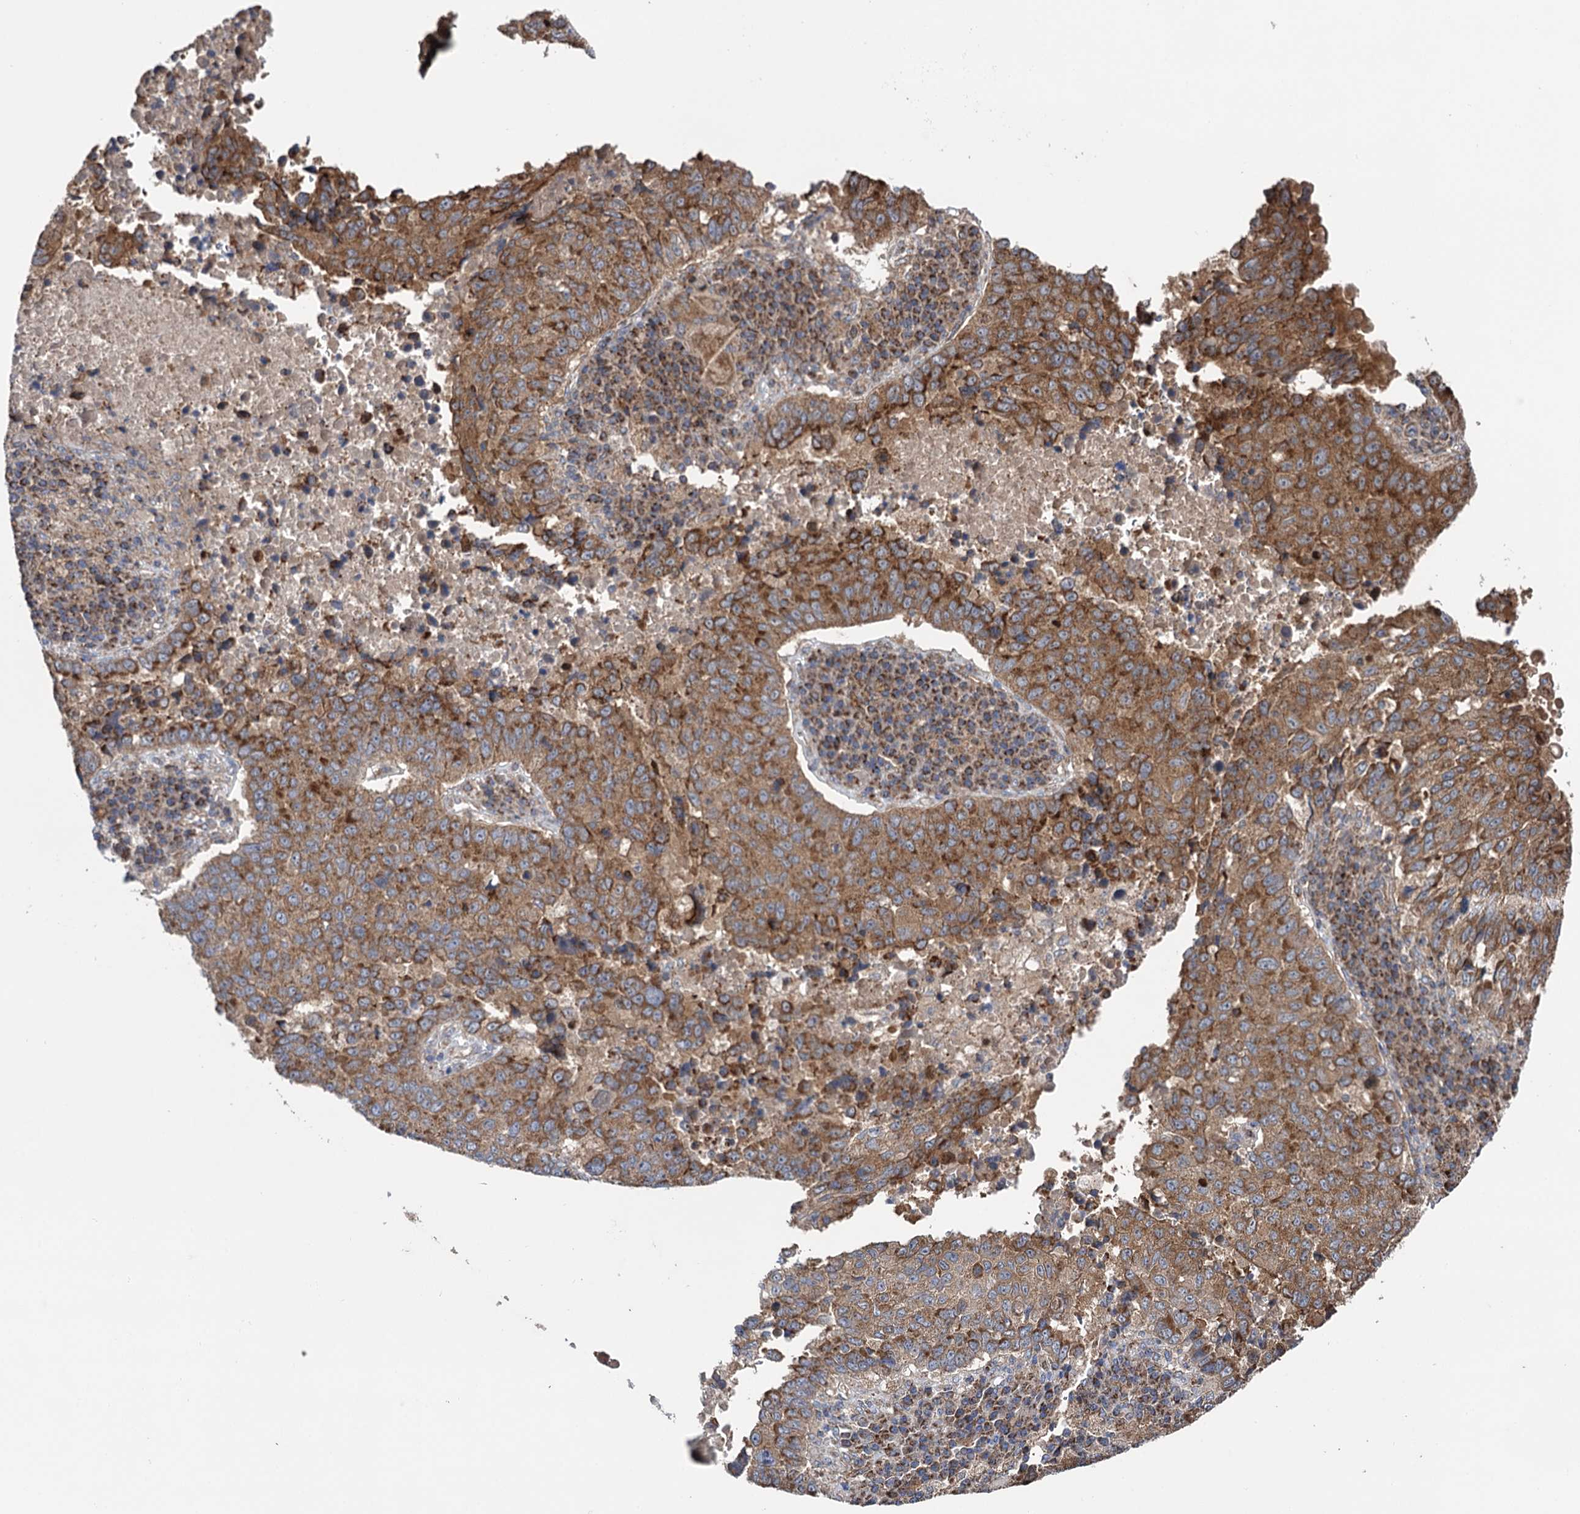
{"staining": {"intensity": "moderate", "quantity": ">75%", "location": "cytoplasmic/membranous"}, "tissue": "lung cancer", "cell_type": "Tumor cells", "image_type": "cancer", "snomed": [{"axis": "morphology", "description": "Squamous cell carcinoma, NOS"}, {"axis": "topography", "description": "Lung"}], "caption": "IHC histopathology image of lung squamous cell carcinoma stained for a protein (brown), which shows medium levels of moderate cytoplasmic/membranous staining in approximately >75% of tumor cells.", "gene": "SUCLA2", "patient": {"sex": "male", "age": 73}}